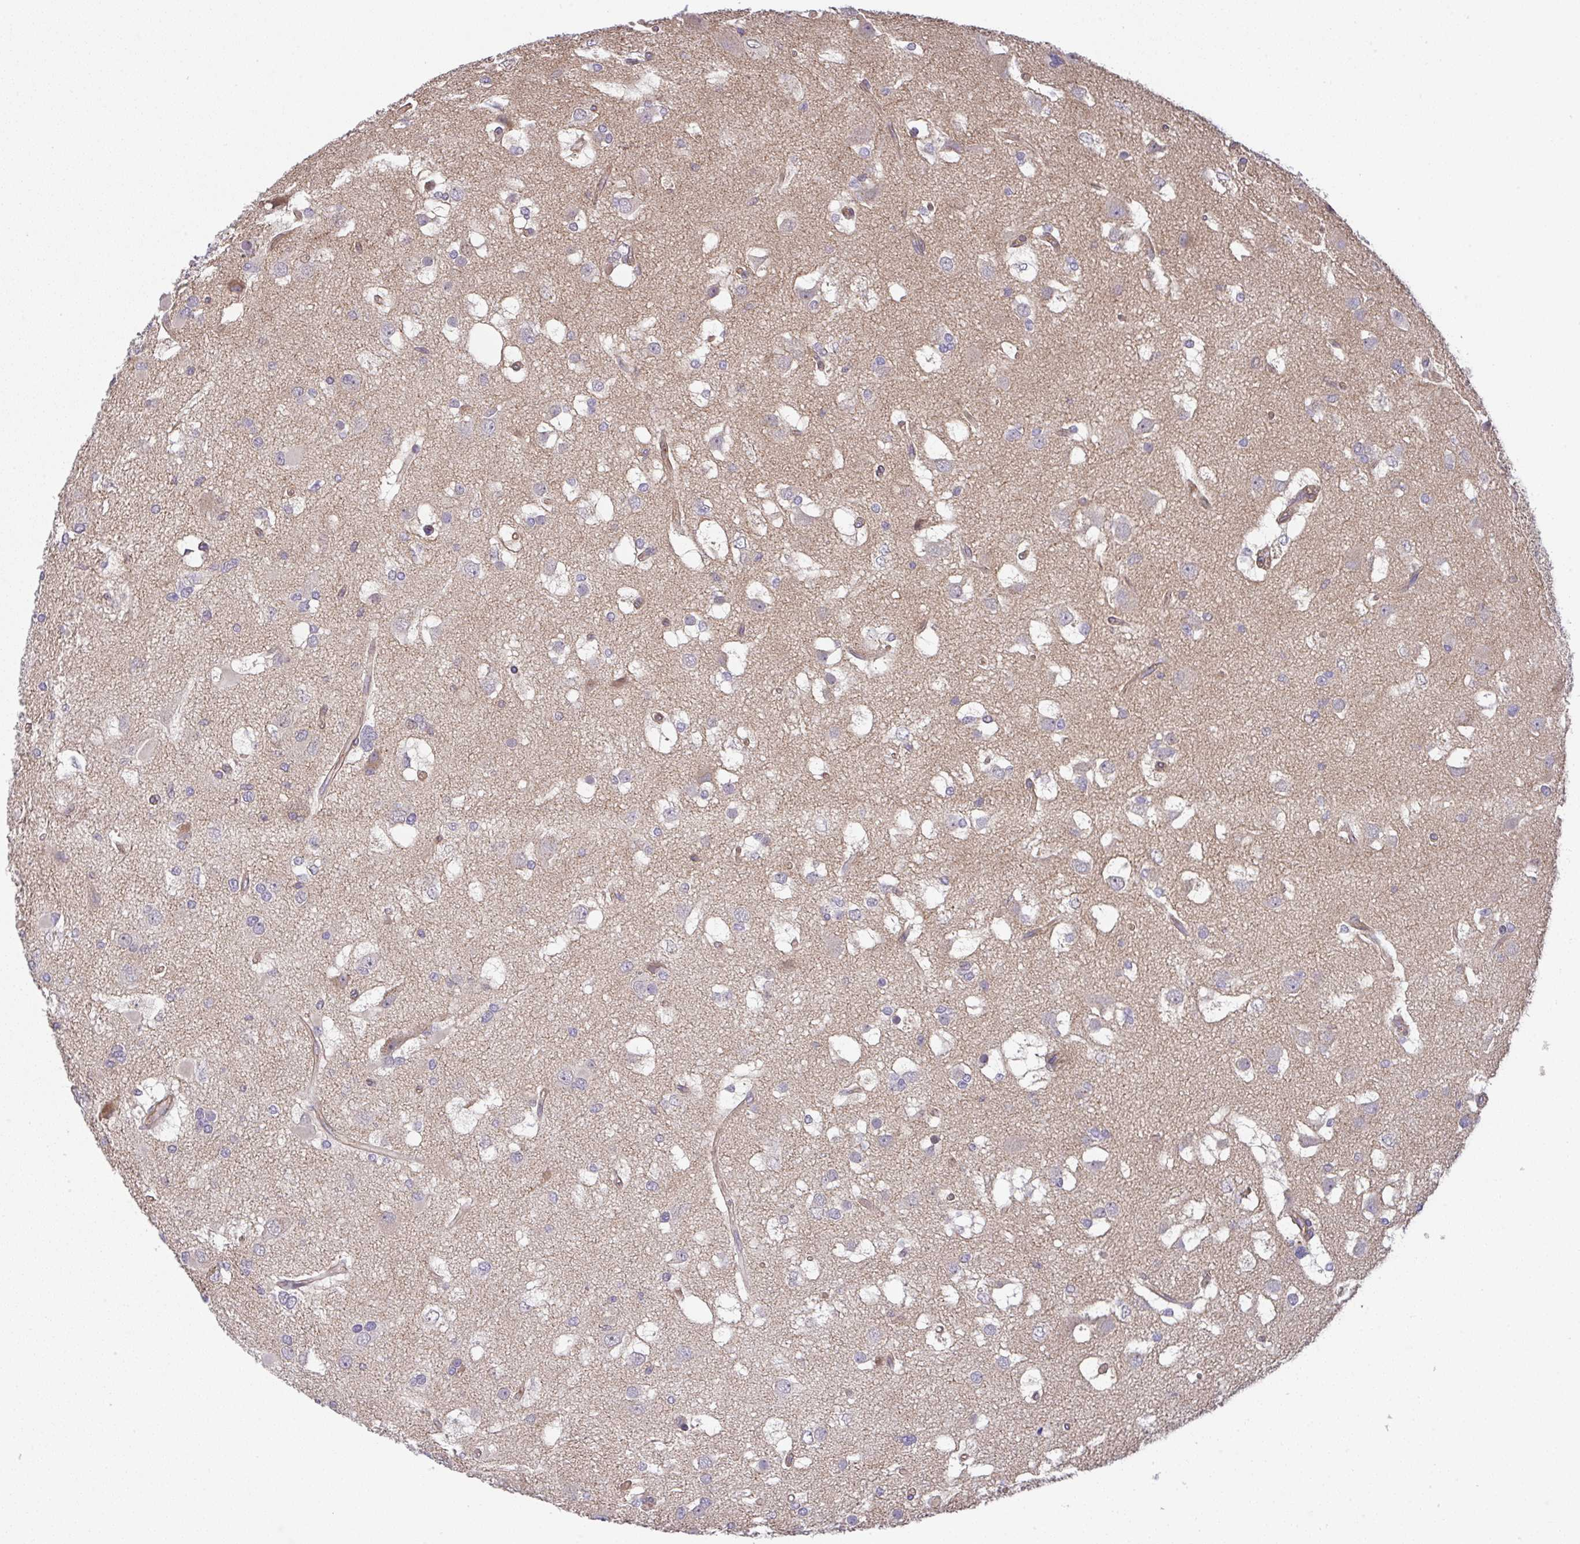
{"staining": {"intensity": "negative", "quantity": "none", "location": "none"}, "tissue": "glioma", "cell_type": "Tumor cells", "image_type": "cancer", "snomed": [{"axis": "morphology", "description": "Glioma, malignant, High grade"}, {"axis": "topography", "description": "Brain"}], "caption": "A high-resolution histopathology image shows immunohistochemistry (IHC) staining of malignant glioma (high-grade), which reveals no significant staining in tumor cells.", "gene": "ZNF696", "patient": {"sex": "male", "age": 53}}